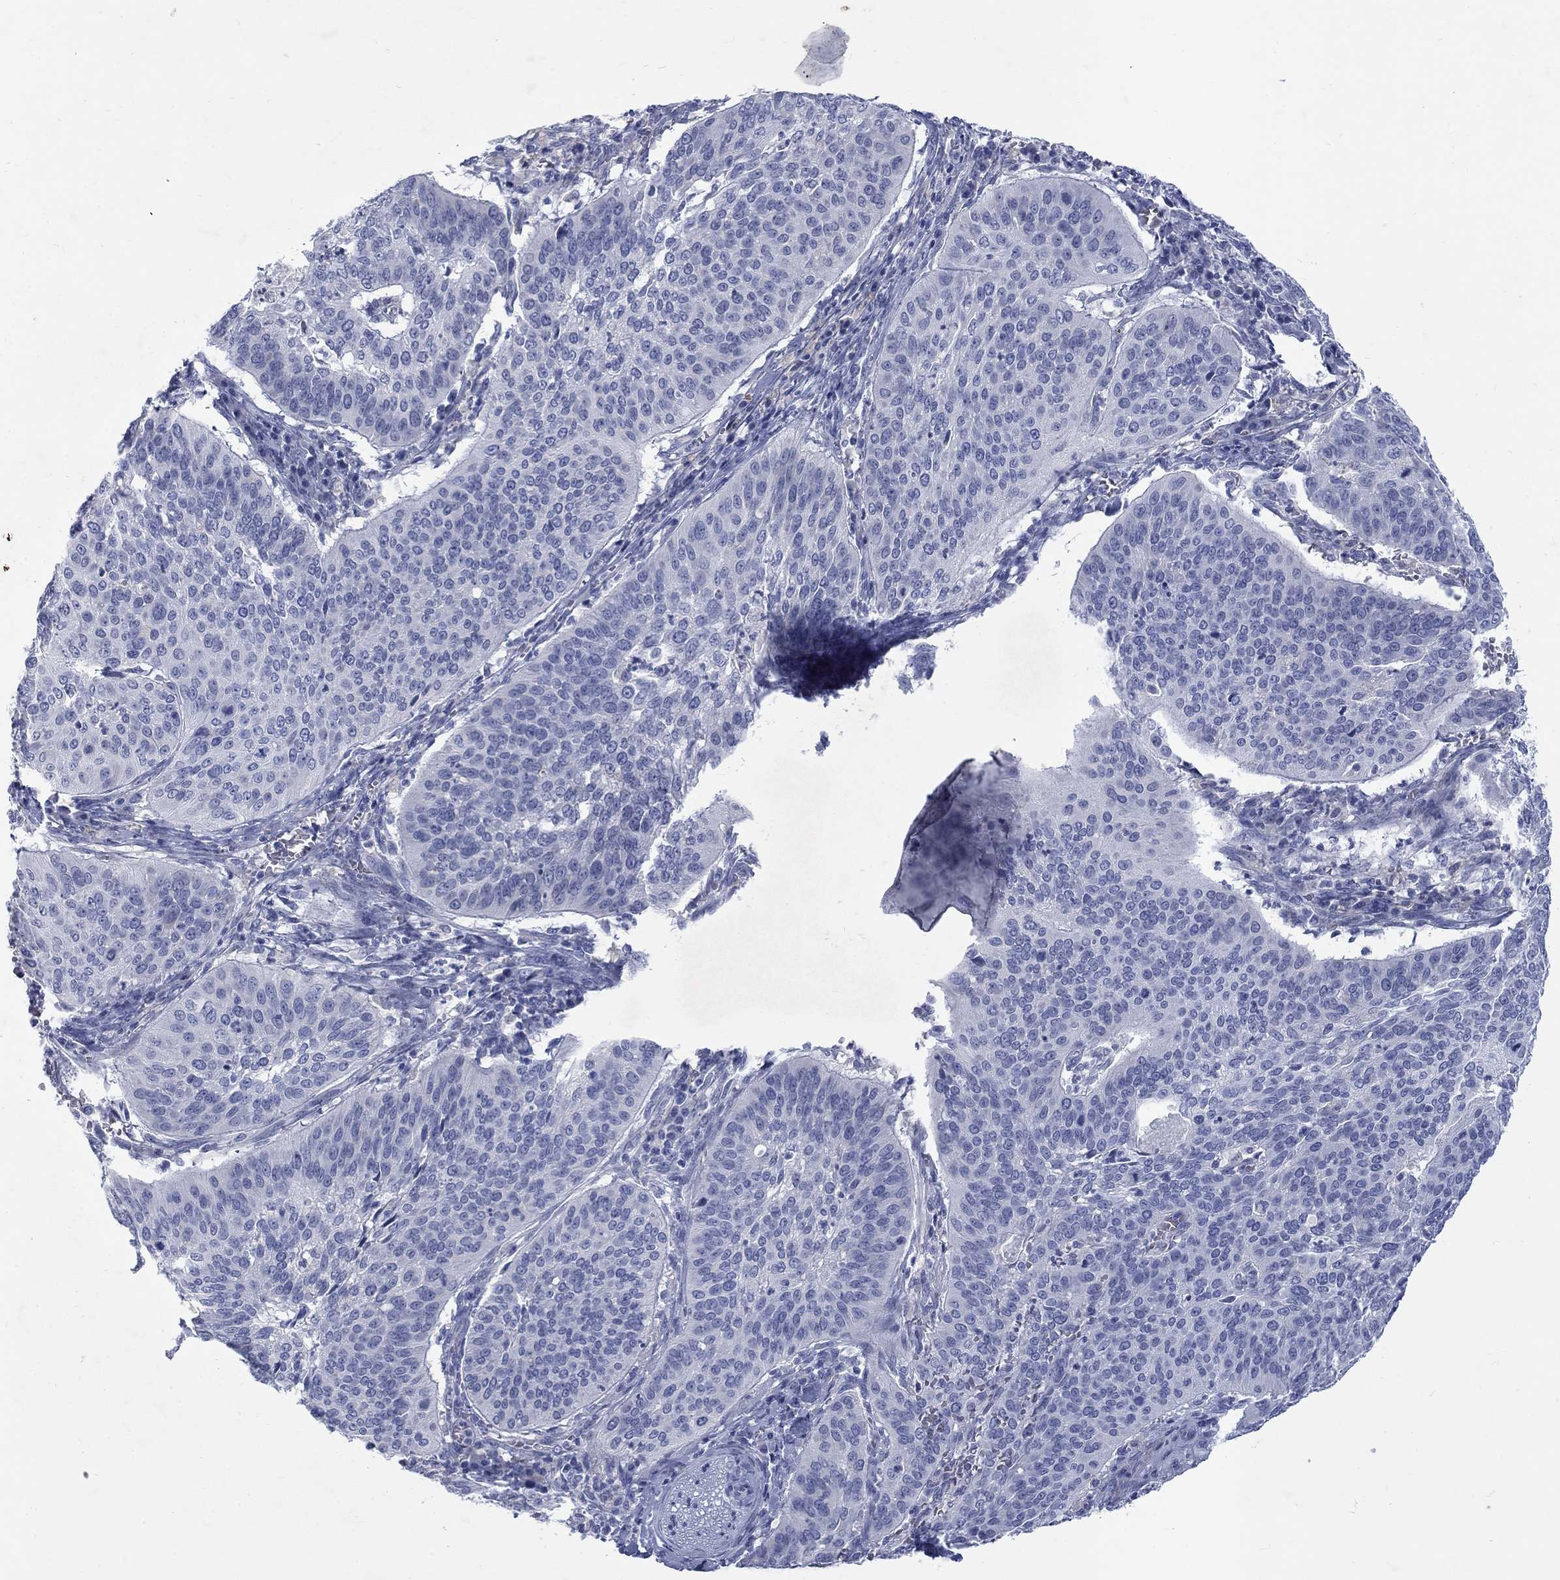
{"staining": {"intensity": "negative", "quantity": "none", "location": "none"}, "tissue": "cervical cancer", "cell_type": "Tumor cells", "image_type": "cancer", "snomed": [{"axis": "morphology", "description": "Normal tissue, NOS"}, {"axis": "morphology", "description": "Squamous cell carcinoma, NOS"}, {"axis": "topography", "description": "Cervix"}], "caption": "High magnification brightfield microscopy of cervical cancer (squamous cell carcinoma) stained with DAB (brown) and counterstained with hematoxylin (blue): tumor cells show no significant expression.", "gene": "RFTN2", "patient": {"sex": "female", "age": 39}}